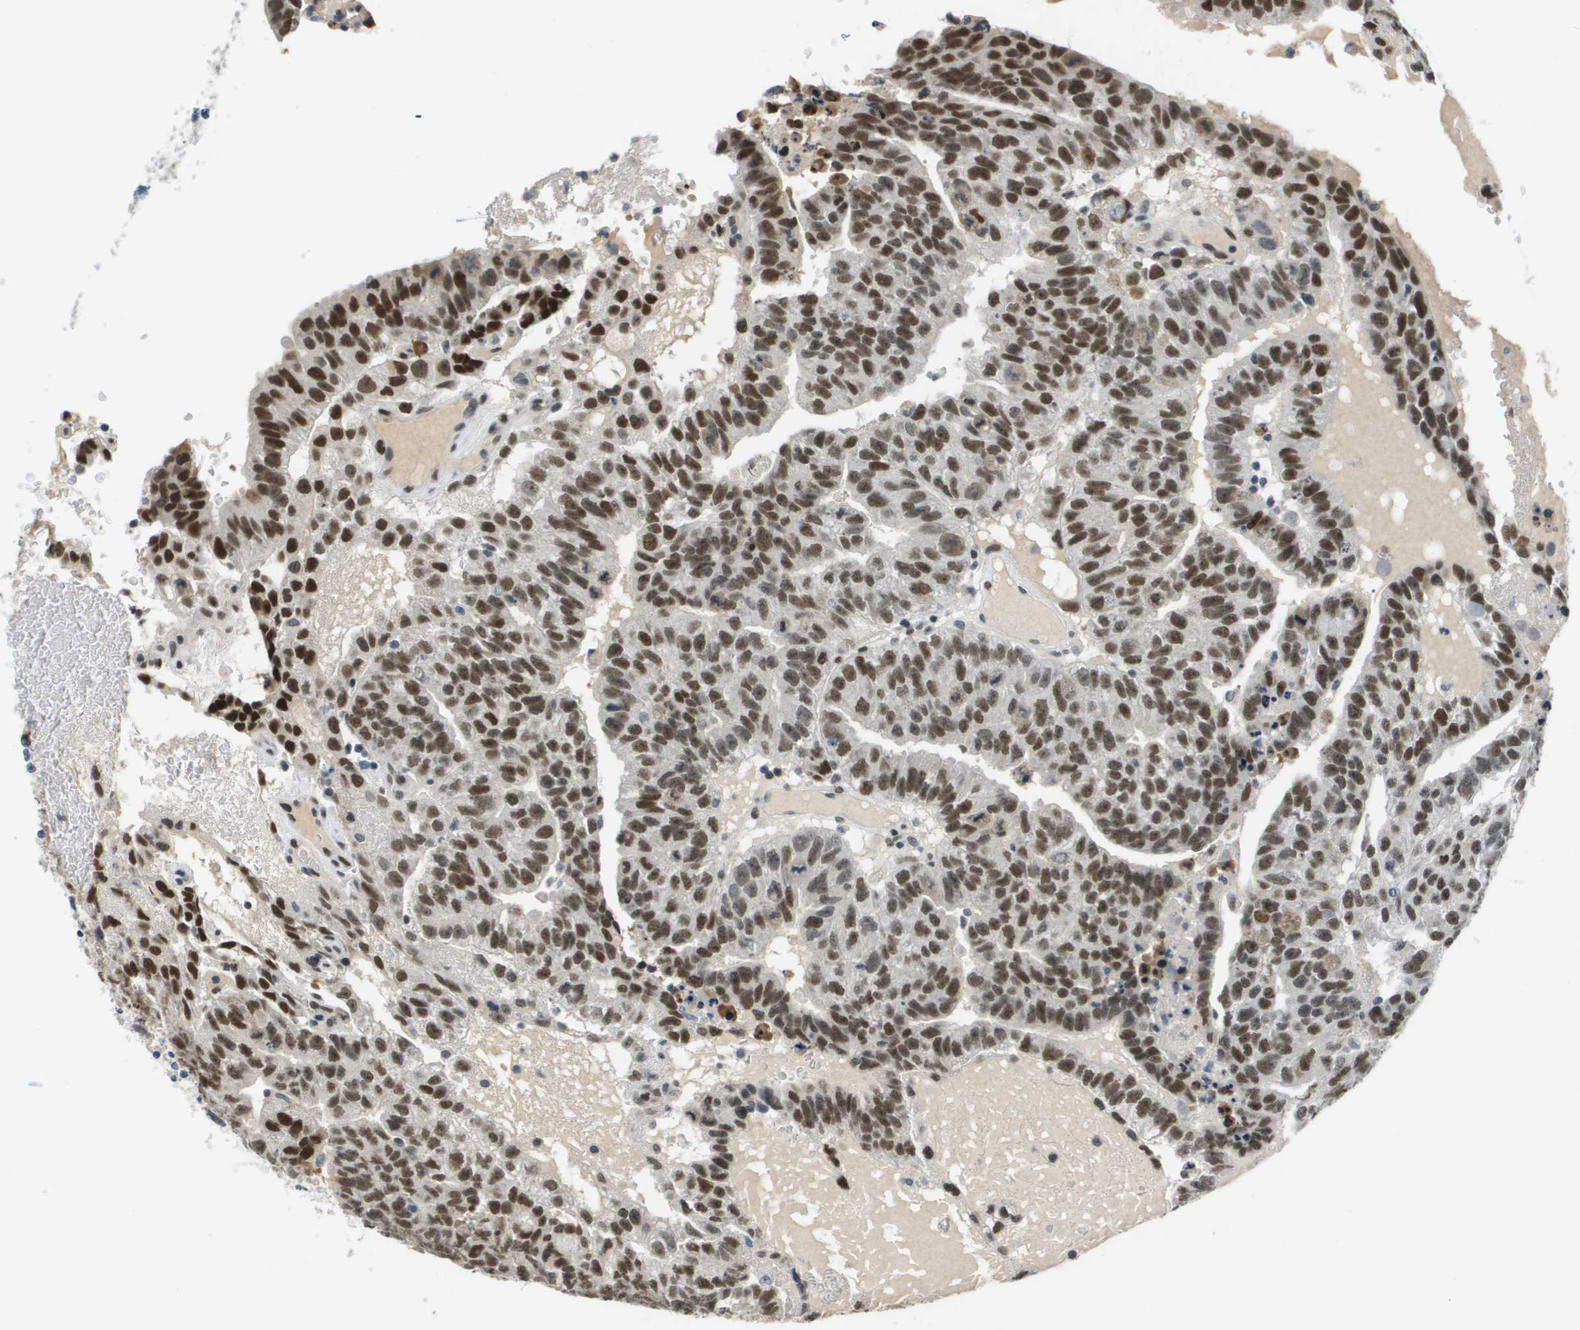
{"staining": {"intensity": "strong", "quantity": ">75%", "location": "nuclear"}, "tissue": "testis cancer", "cell_type": "Tumor cells", "image_type": "cancer", "snomed": [{"axis": "morphology", "description": "Seminoma, NOS"}, {"axis": "morphology", "description": "Carcinoma, Embryonal, NOS"}, {"axis": "topography", "description": "Testis"}], "caption": "Strong nuclear positivity for a protein is identified in approximately >75% of tumor cells of seminoma (testis) using IHC.", "gene": "CBX5", "patient": {"sex": "male", "age": 52}}